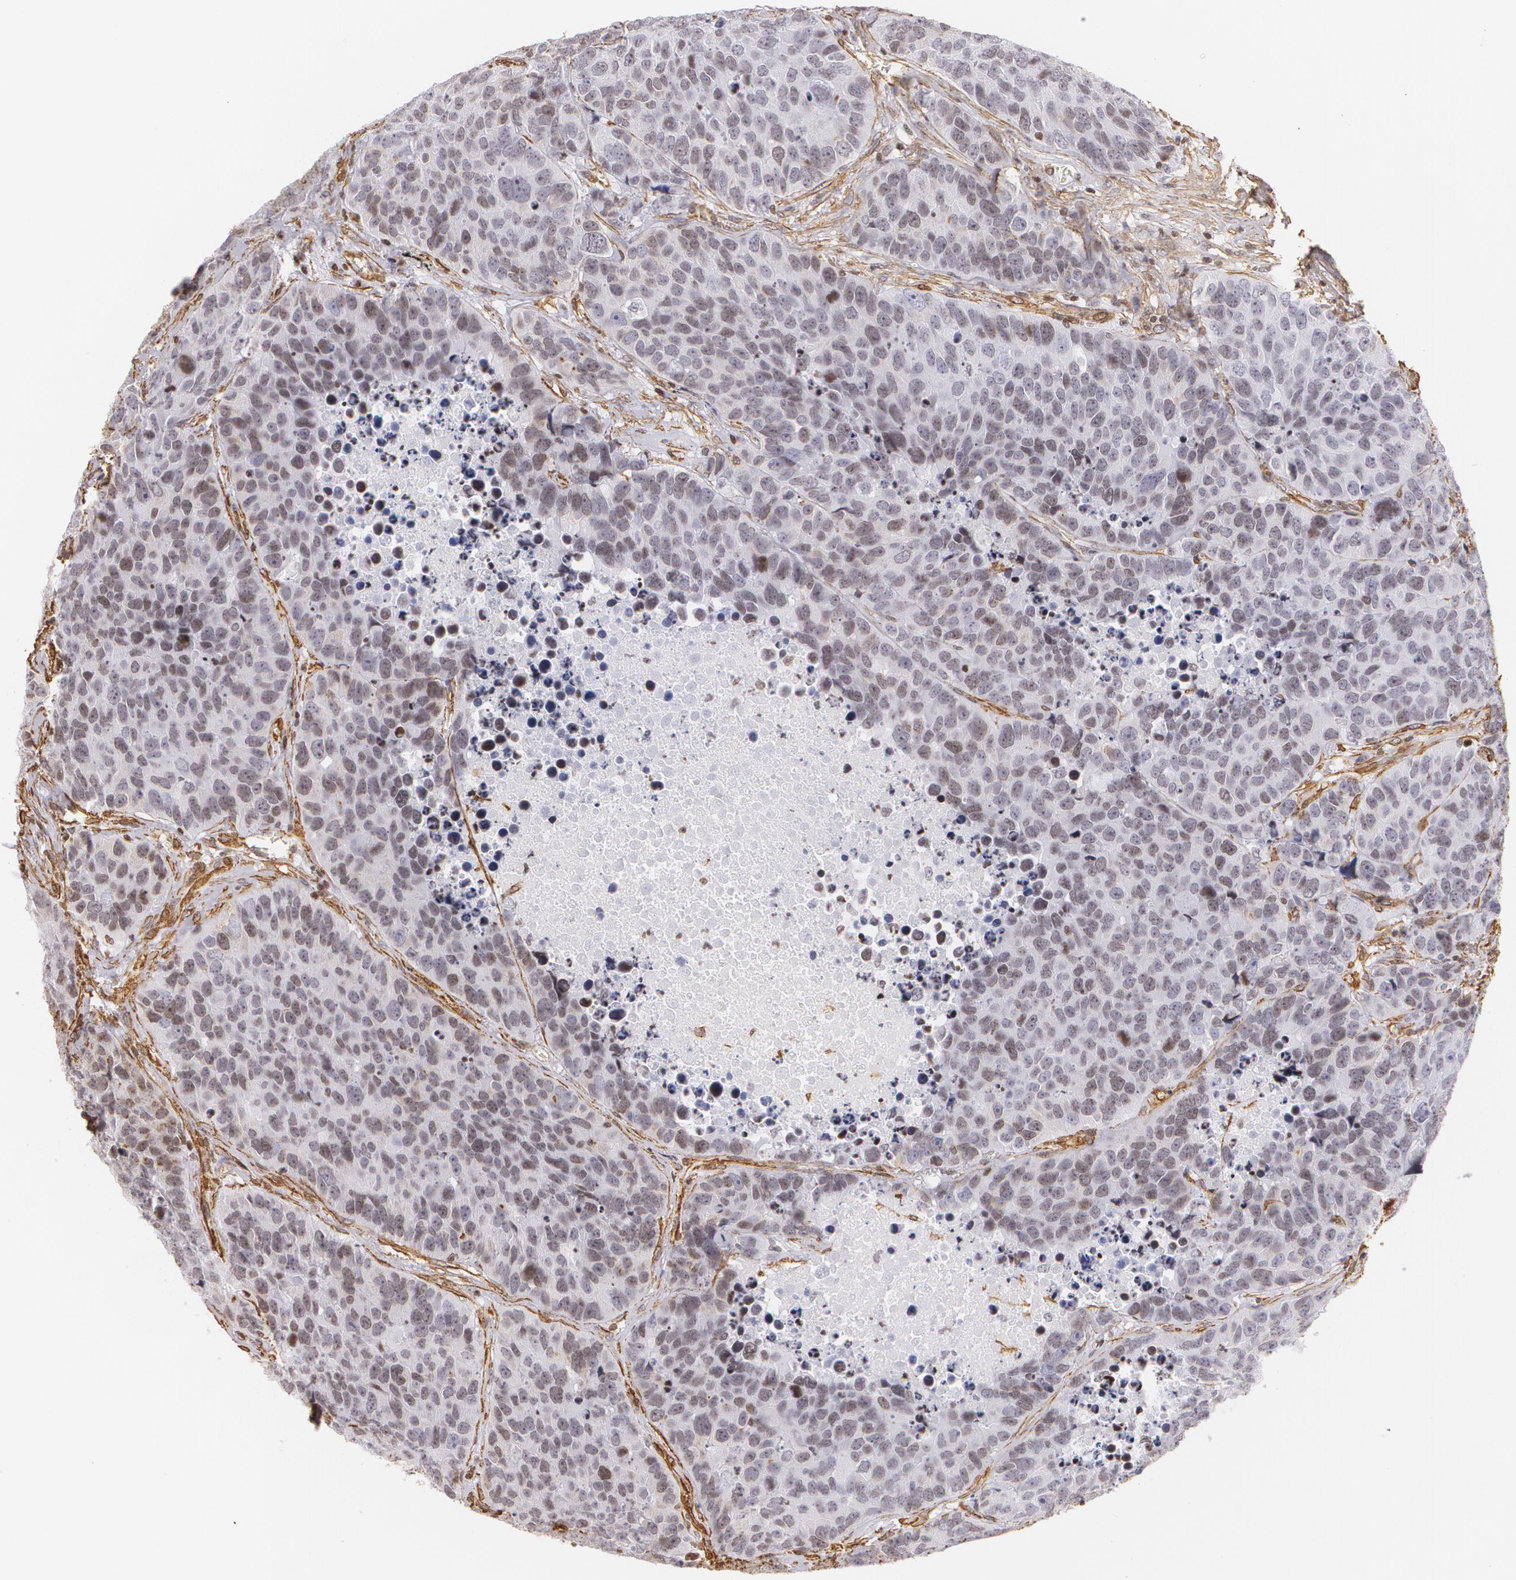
{"staining": {"intensity": "weak", "quantity": "<25%", "location": "nuclear"}, "tissue": "carcinoid", "cell_type": "Tumor cells", "image_type": "cancer", "snomed": [{"axis": "morphology", "description": "Carcinoid, malignant, NOS"}, {"axis": "topography", "description": "Lung"}], "caption": "This photomicrograph is of carcinoid stained with immunohistochemistry to label a protein in brown with the nuclei are counter-stained blue. There is no staining in tumor cells.", "gene": "VAMP1", "patient": {"sex": "male", "age": 60}}